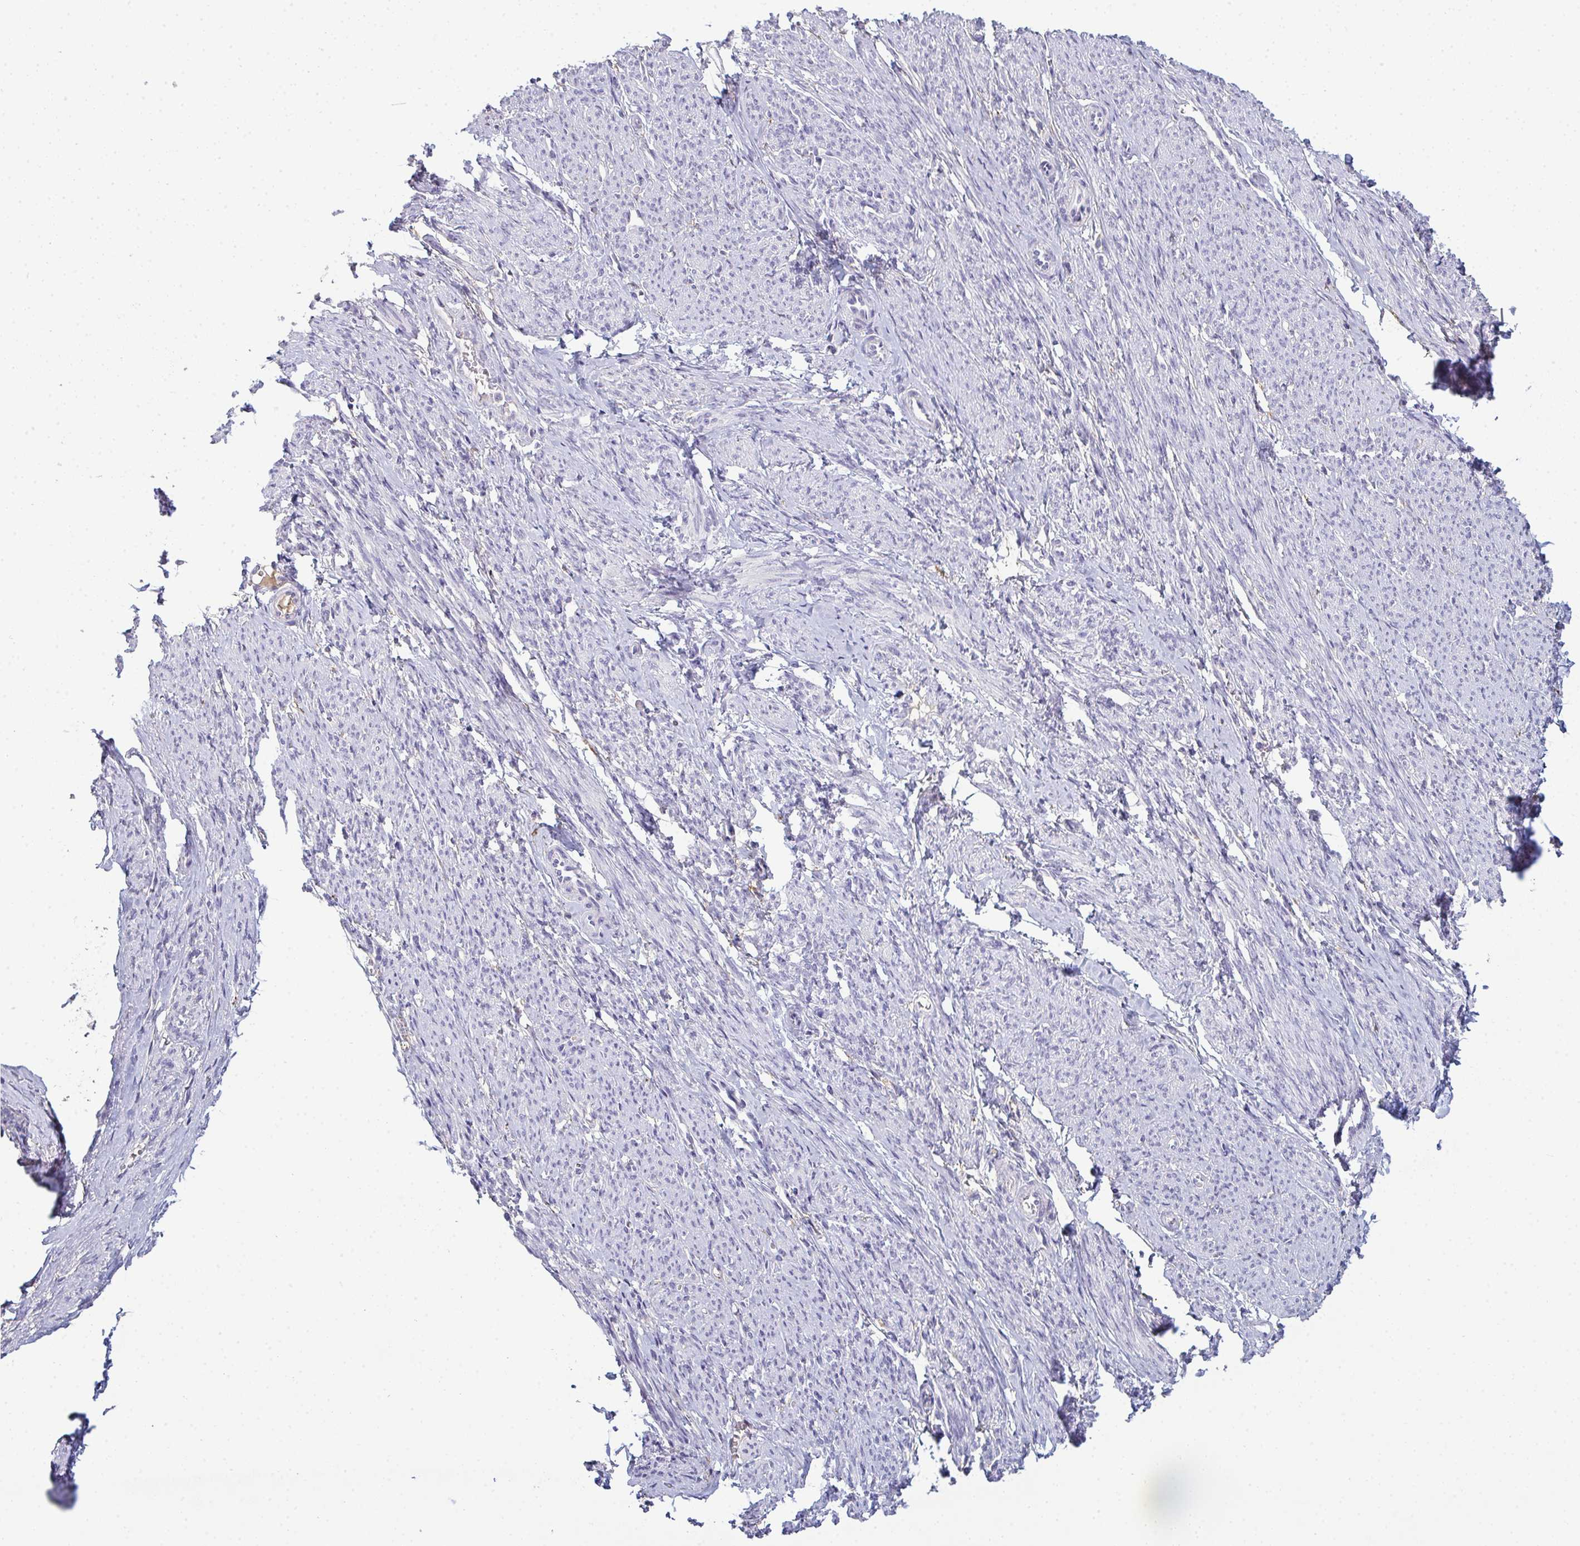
{"staining": {"intensity": "negative", "quantity": "none", "location": "none"}, "tissue": "smooth muscle", "cell_type": "Smooth muscle cells", "image_type": "normal", "snomed": [{"axis": "morphology", "description": "Normal tissue, NOS"}, {"axis": "topography", "description": "Smooth muscle"}], "caption": "An immunohistochemistry (IHC) histopathology image of unremarkable smooth muscle is shown. There is no staining in smooth muscle cells of smooth muscle.", "gene": "ADAM21", "patient": {"sex": "female", "age": 65}}